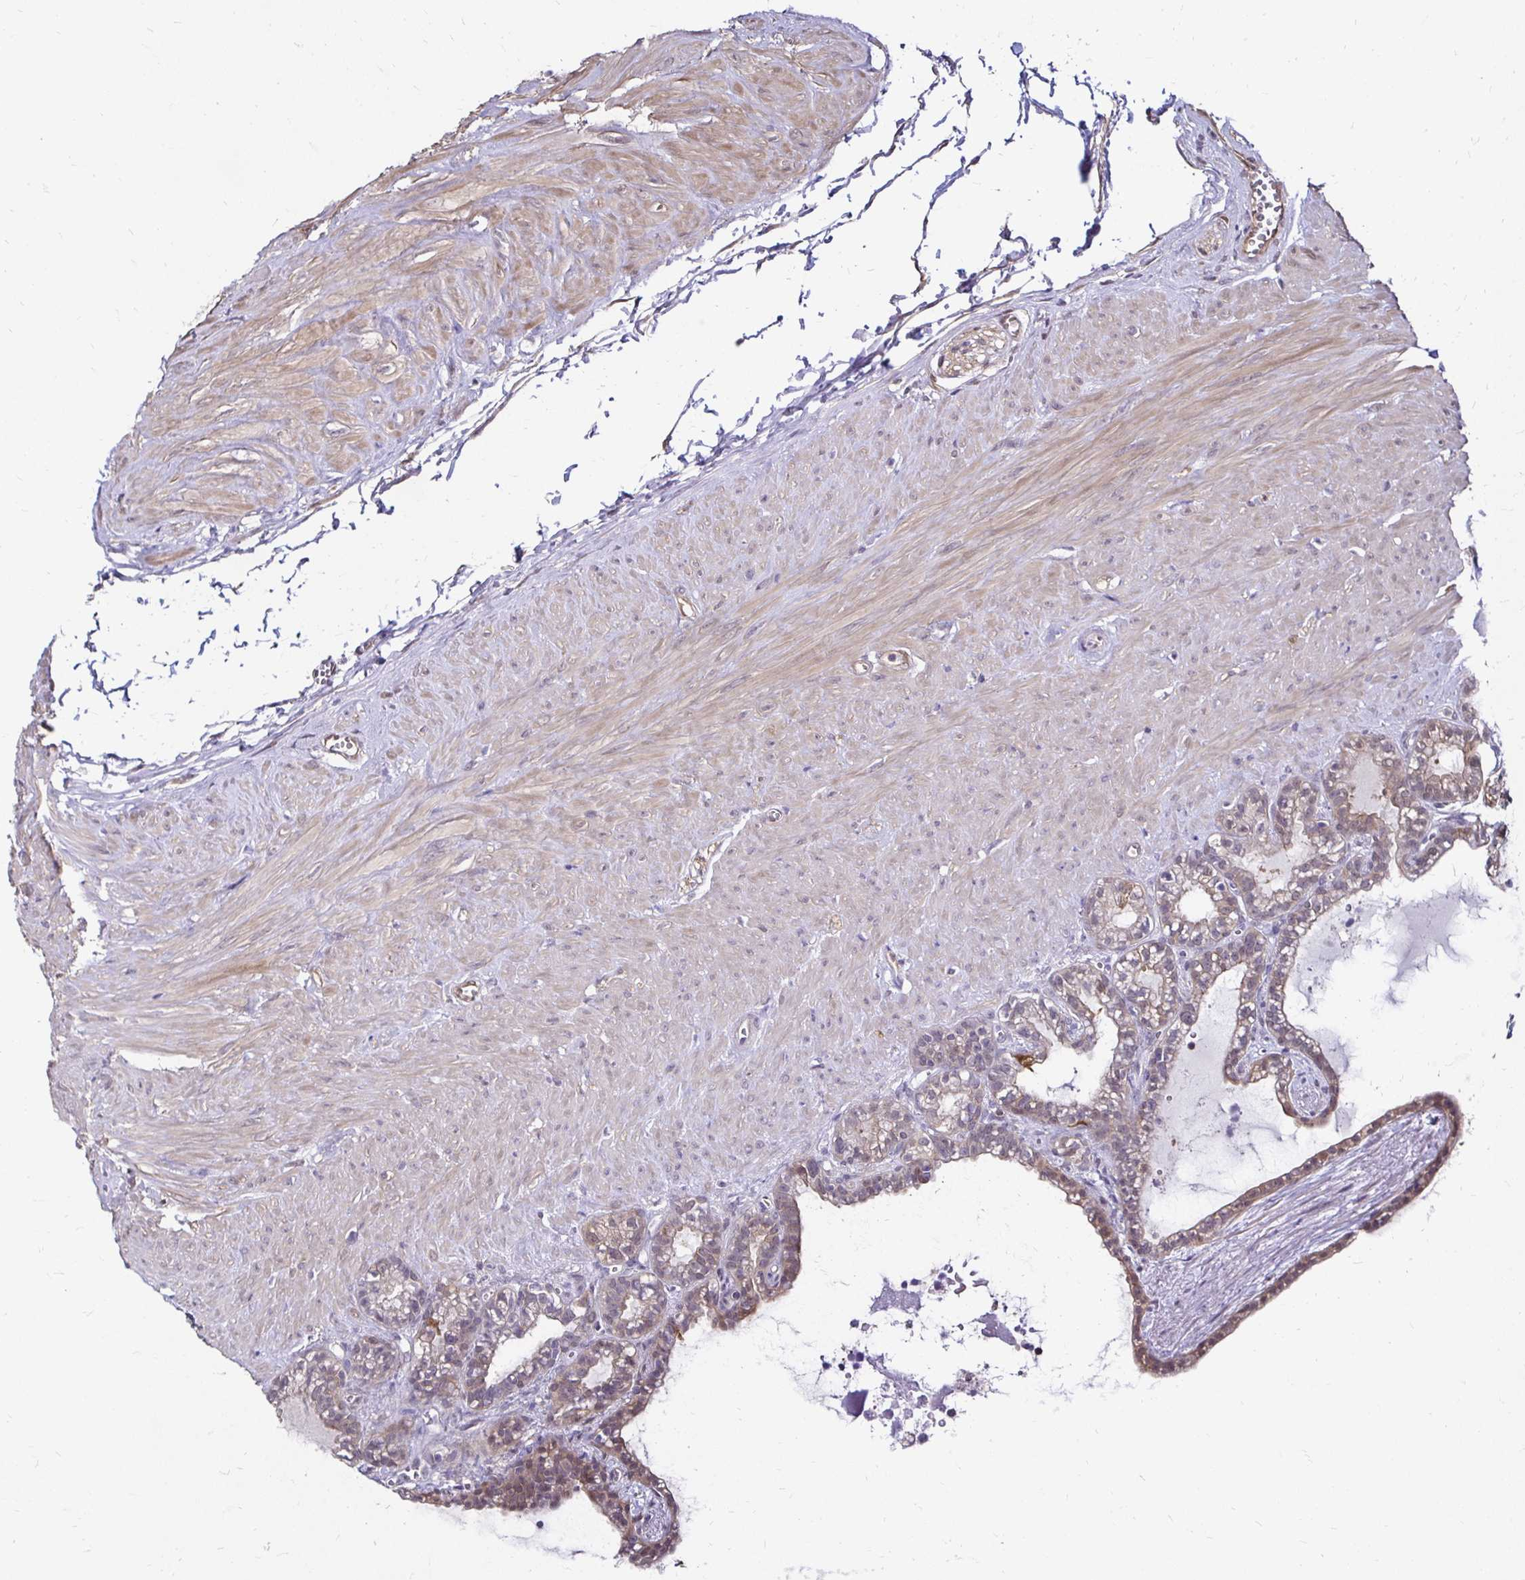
{"staining": {"intensity": "moderate", "quantity": "25%-75%", "location": "cytoplasmic/membranous"}, "tissue": "seminal vesicle", "cell_type": "Glandular cells", "image_type": "normal", "snomed": [{"axis": "morphology", "description": "Normal tissue, NOS"}, {"axis": "topography", "description": "Seminal veicle"}], "caption": "Glandular cells exhibit medium levels of moderate cytoplasmic/membranous staining in approximately 25%-75% of cells in benign human seminal vesicle. The staining was performed using DAB (3,3'-diaminobenzidine) to visualize the protein expression in brown, while the nuclei were stained in blue with hematoxylin (Magnification: 20x).", "gene": "TXN", "patient": {"sex": "male", "age": 76}}